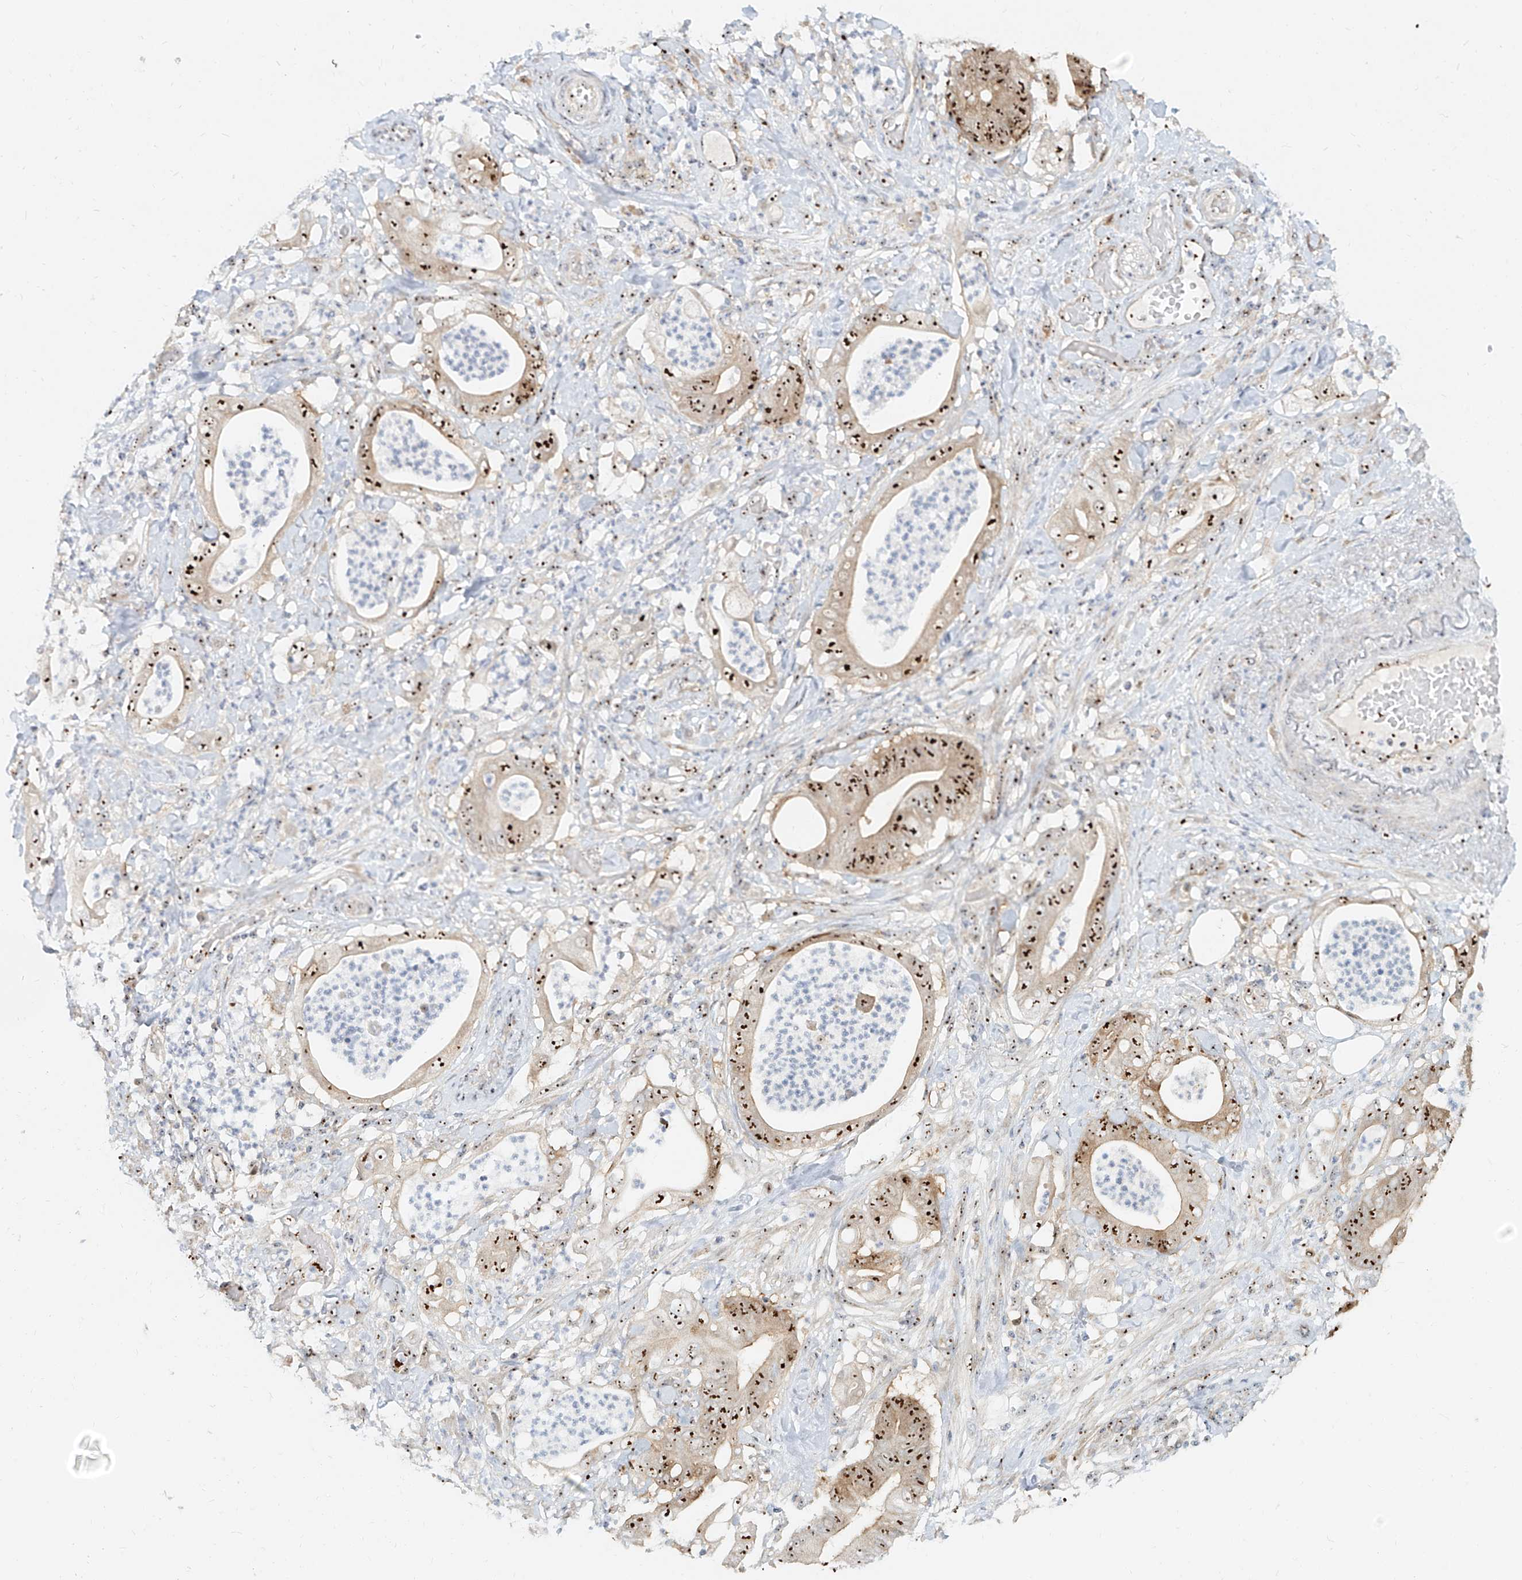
{"staining": {"intensity": "strong", "quantity": ">75%", "location": "cytoplasmic/membranous,nuclear"}, "tissue": "stomach cancer", "cell_type": "Tumor cells", "image_type": "cancer", "snomed": [{"axis": "morphology", "description": "Adenocarcinoma, NOS"}, {"axis": "topography", "description": "Stomach"}], "caption": "IHC photomicrograph of stomach cancer stained for a protein (brown), which demonstrates high levels of strong cytoplasmic/membranous and nuclear positivity in about >75% of tumor cells.", "gene": "BYSL", "patient": {"sex": "female", "age": 73}}